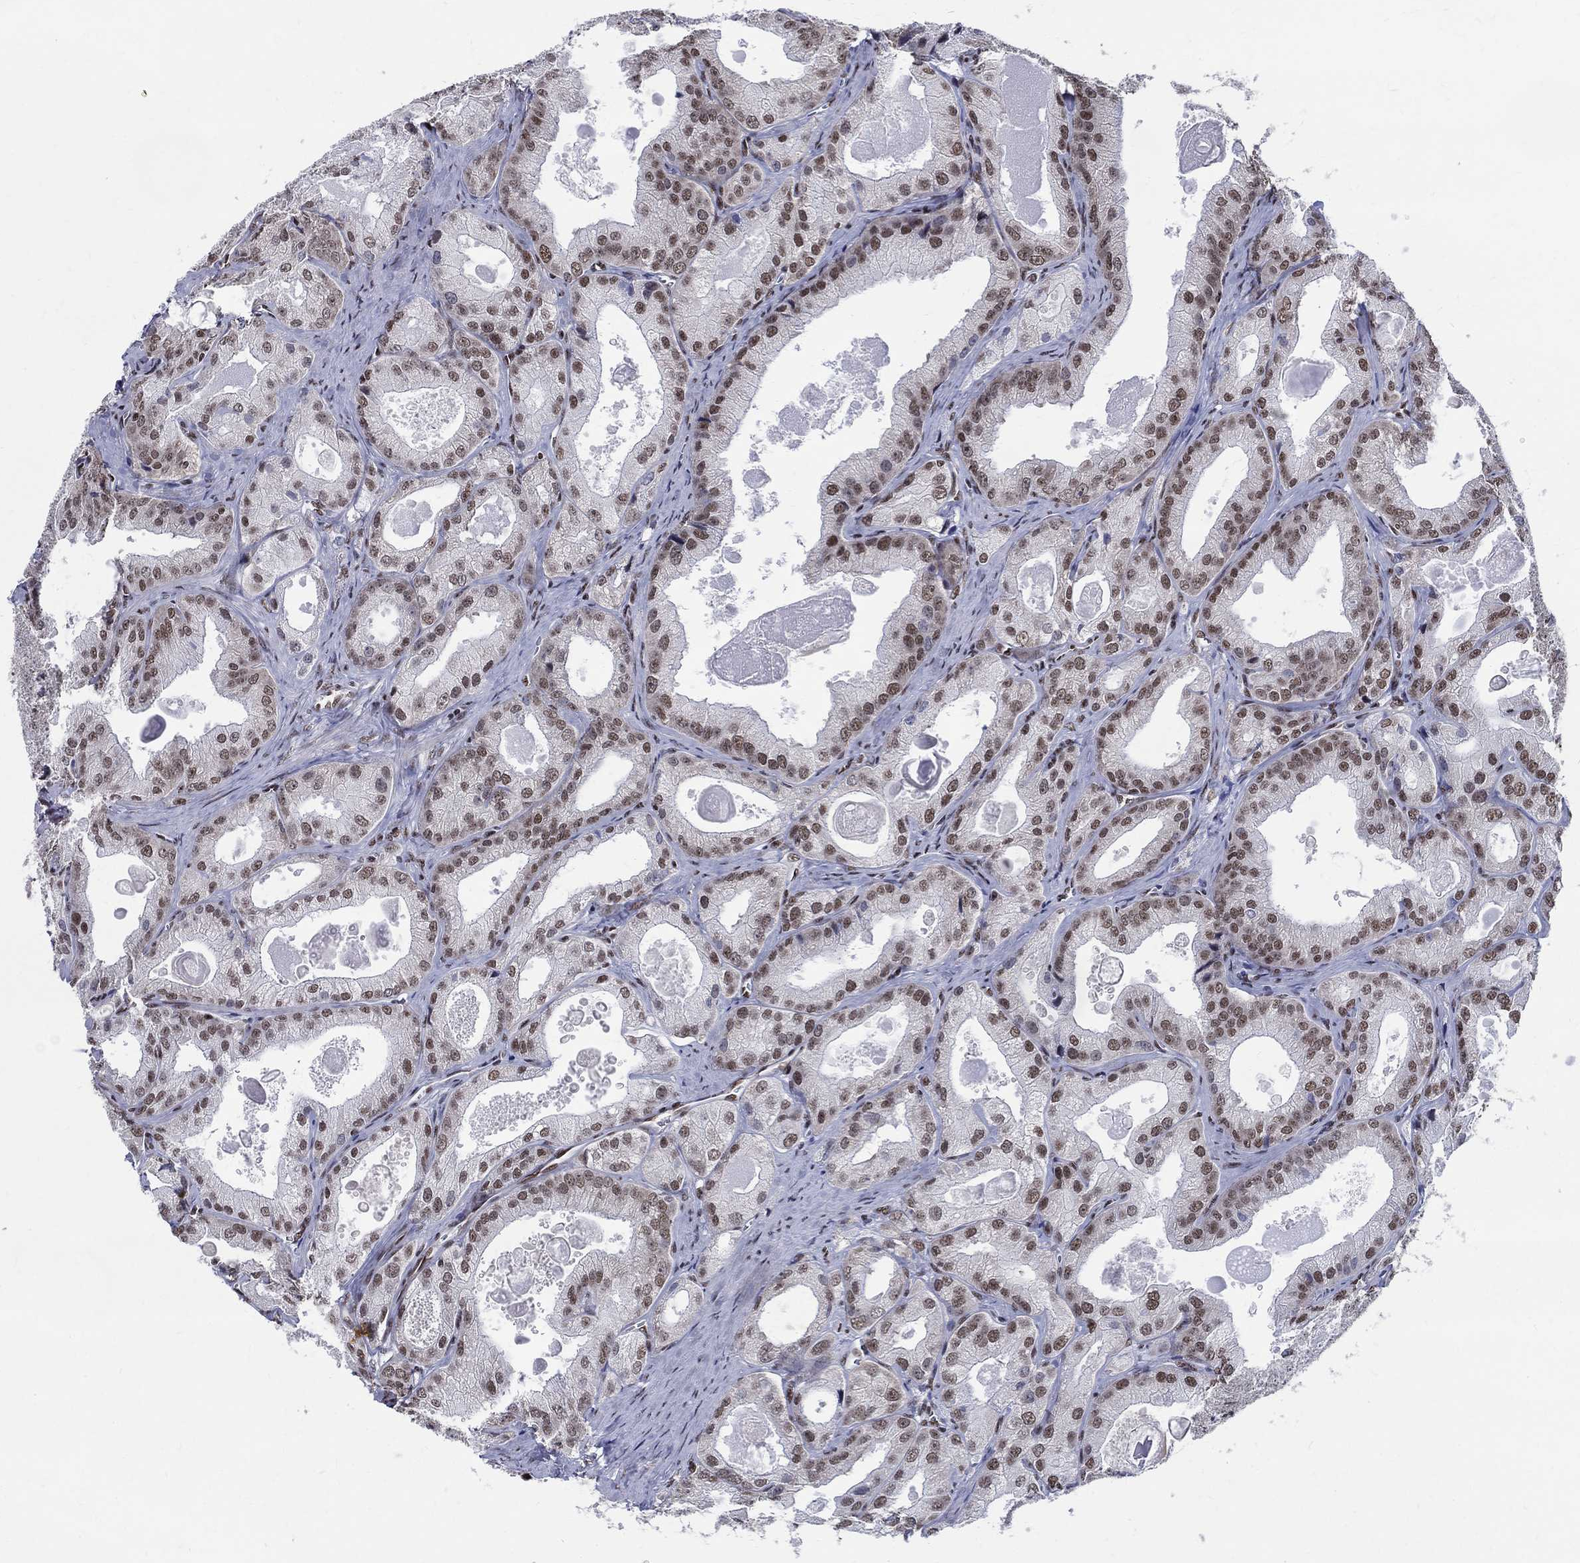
{"staining": {"intensity": "moderate", "quantity": "25%-75%", "location": "nuclear"}, "tissue": "prostate cancer", "cell_type": "Tumor cells", "image_type": "cancer", "snomed": [{"axis": "morphology", "description": "Adenocarcinoma, NOS"}, {"axis": "morphology", "description": "Adenocarcinoma, High grade"}, {"axis": "topography", "description": "Prostate"}], "caption": "Immunohistochemistry (IHC) micrograph of neoplastic tissue: prostate cancer (high-grade adenocarcinoma) stained using immunohistochemistry demonstrates medium levels of moderate protein expression localized specifically in the nuclear of tumor cells, appearing as a nuclear brown color.", "gene": "FBXO16", "patient": {"sex": "male", "age": 70}}